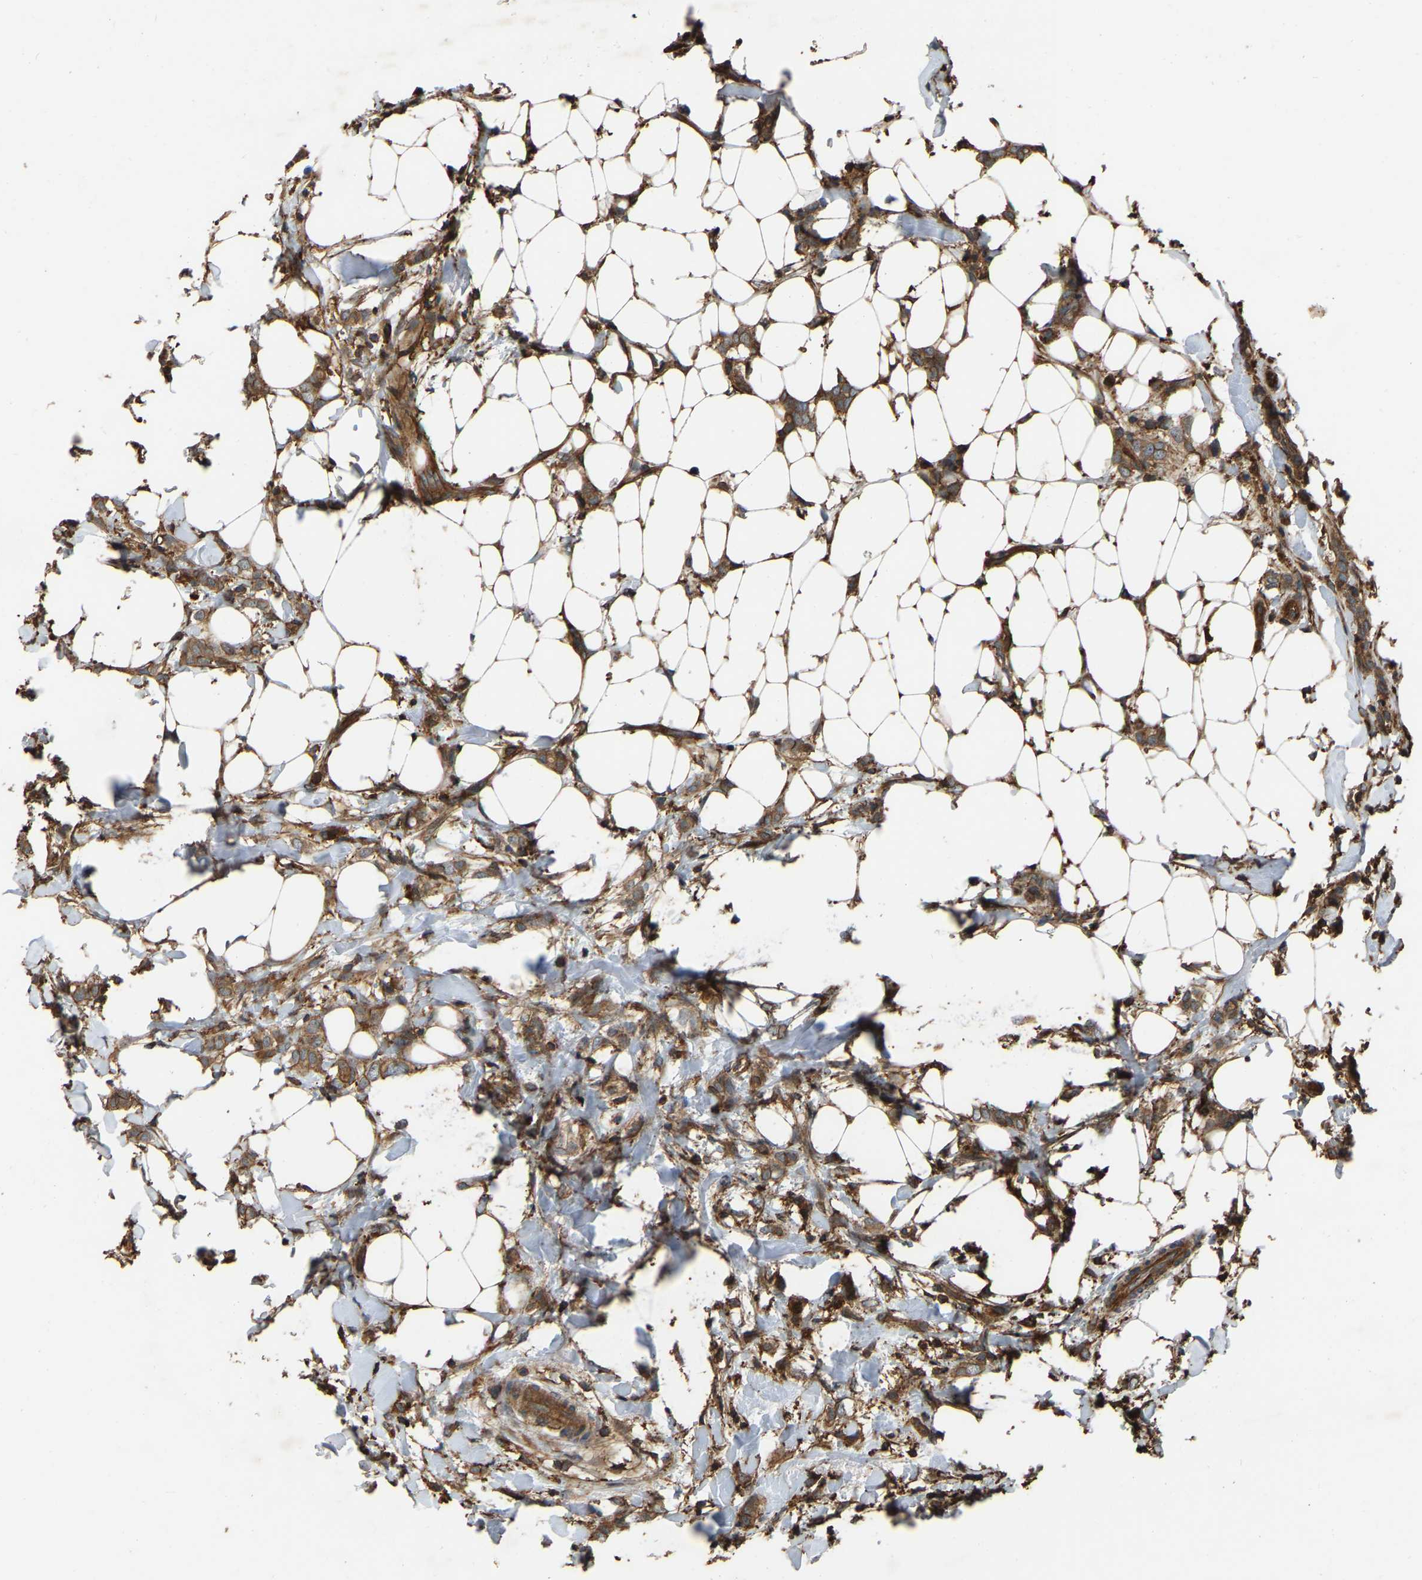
{"staining": {"intensity": "moderate", "quantity": ">75%", "location": "cytoplasmic/membranous"}, "tissue": "breast cancer", "cell_type": "Tumor cells", "image_type": "cancer", "snomed": [{"axis": "morphology", "description": "Normal tissue, NOS"}, {"axis": "morphology", "description": "Lobular carcinoma"}, {"axis": "topography", "description": "Breast"}], "caption": "Protein expression analysis of breast cancer reveals moderate cytoplasmic/membranous positivity in approximately >75% of tumor cells. Ihc stains the protein of interest in brown and the nuclei are stained blue.", "gene": "SAMD9L", "patient": {"sex": "female", "age": 47}}